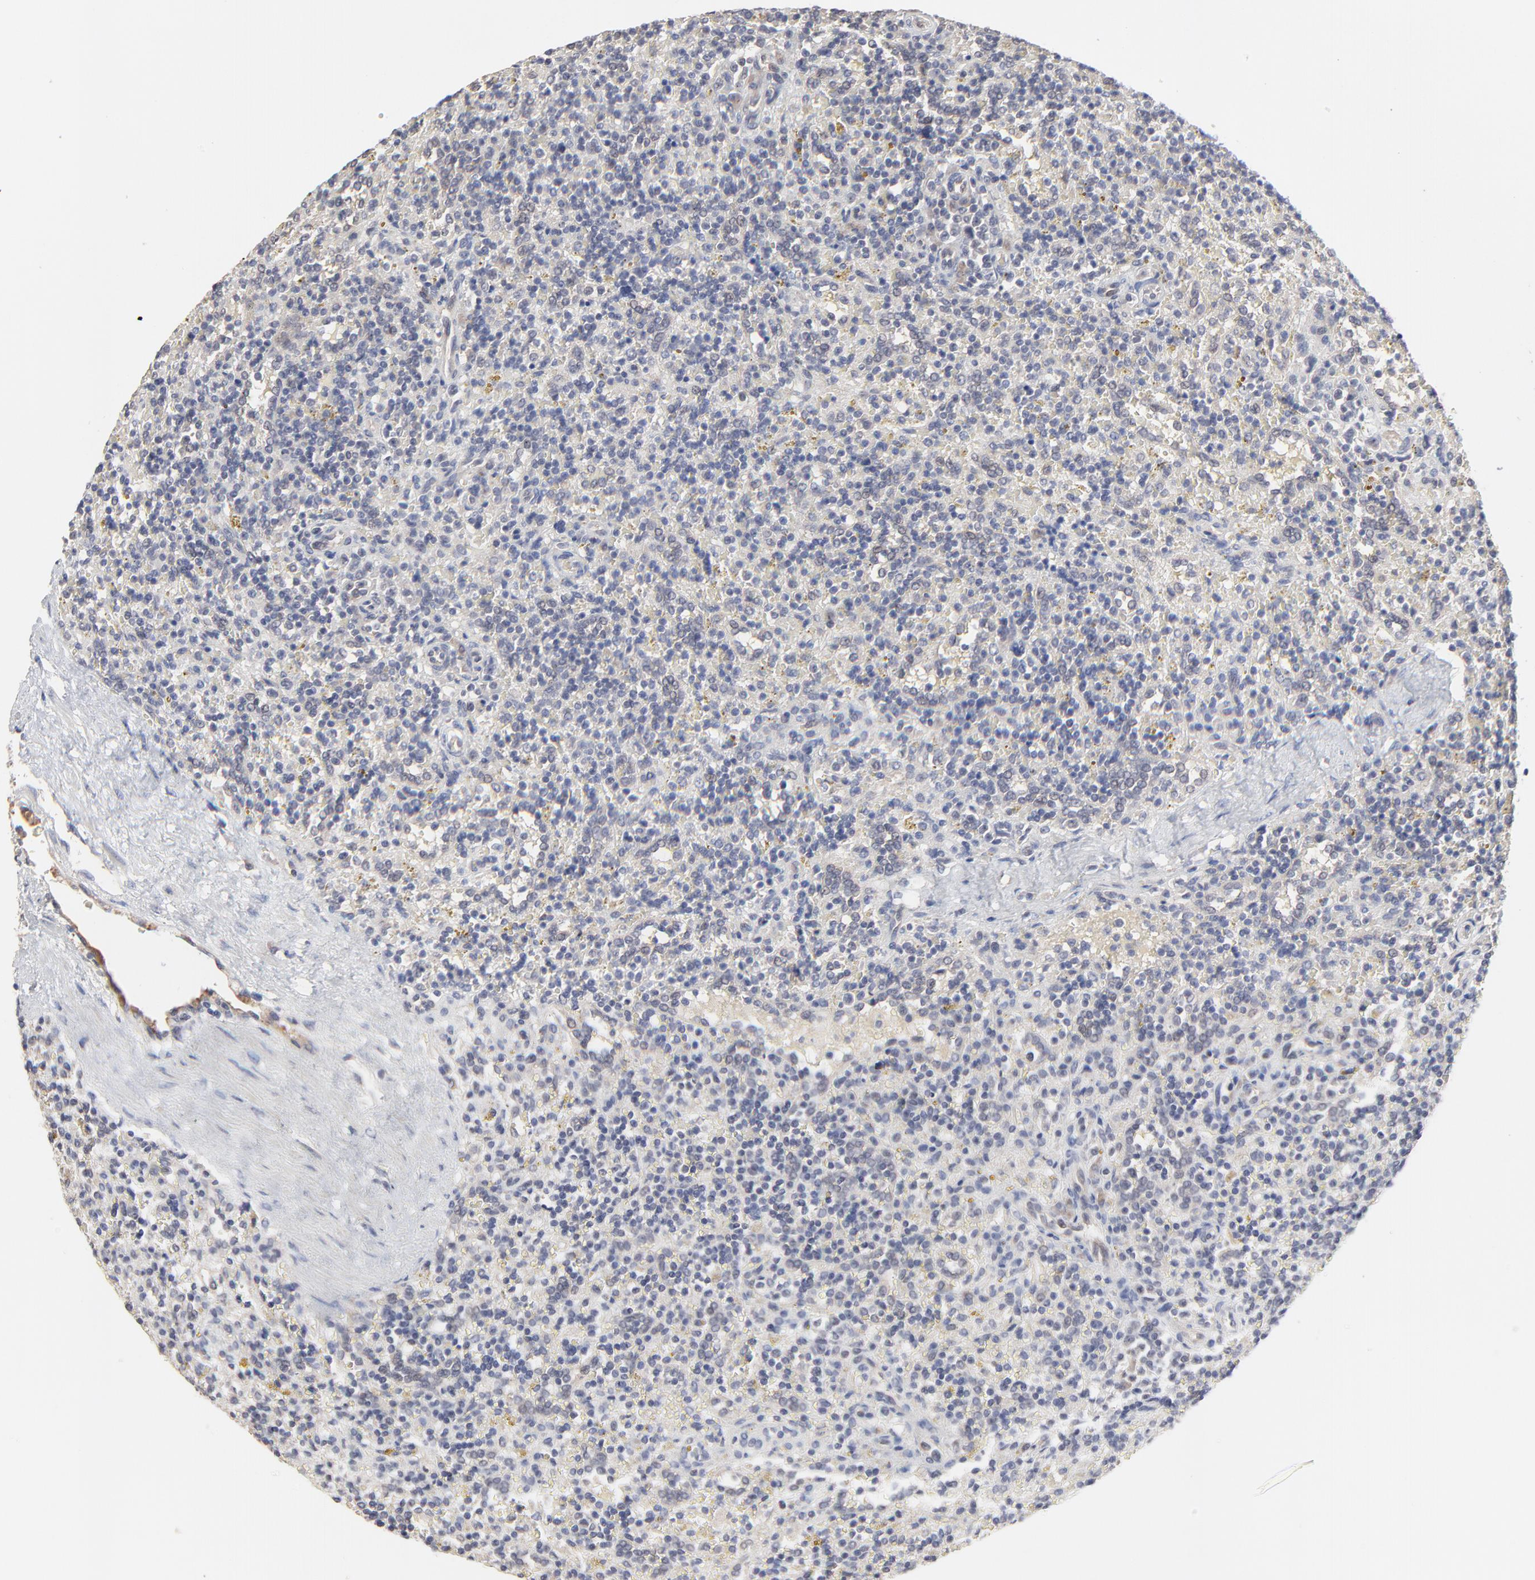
{"staining": {"intensity": "negative", "quantity": "none", "location": "none"}, "tissue": "lymphoma", "cell_type": "Tumor cells", "image_type": "cancer", "snomed": [{"axis": "morphology", "description": "Malignant lymphoma, non-Hodgkin's type, Low grade"}, {"axis": "topography", "description": "Spleen"}], "caption": "Image shows no protein expression in tumor cells of low-grade malignant lymphoma, non-Hodgkin's type tissue. (Brightfield microscopy of DAB IHC at high magnification).", "gene": "FAM199X", "patient": {"sex": "male", "age": 67}}